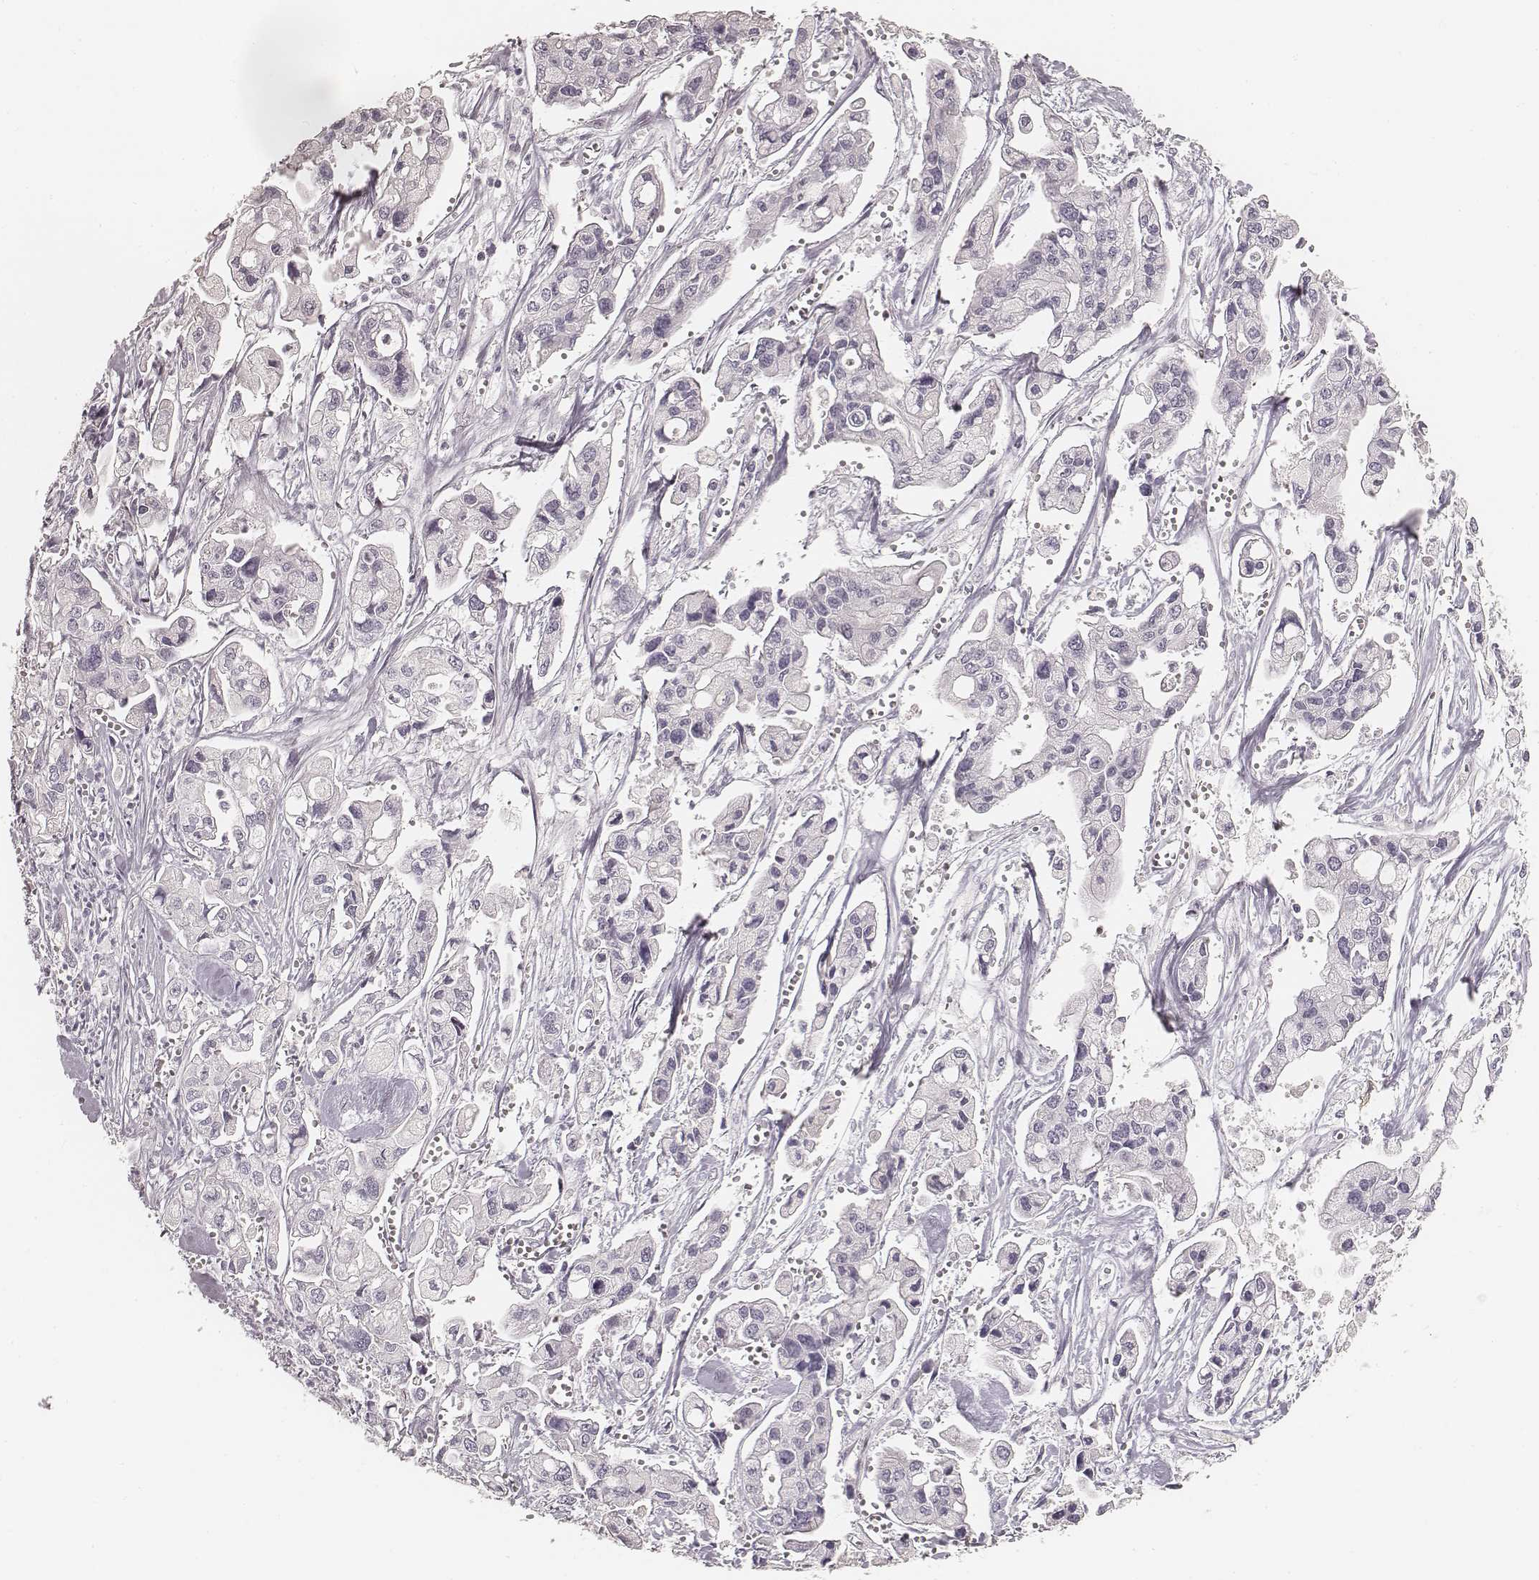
{"staining": {"intensity": "negative", "quantity": "none", "location": "none"}, "tissue": "pancreatic cancer", "cell_type": "Tumor cells", "image_type": "cancer", "snomed": [{"axis": "morphology", "description": "Adenocarcinoma, NOS"}, {"axis": "topography", "description": "Pancreas"}], "caption": "The micrograph reveals no significant expression in tumor cells of pancreatic adenocarcinoma. Brightfield microscopy of immunohistochemistry (IHC) stained with DAB (3,3'-diaminobenzidine) (brown) and hematoxylin (blue), captured at high magnification.", "gene": "HNF4G", "patient": {"sex": "male", "age": 70}}